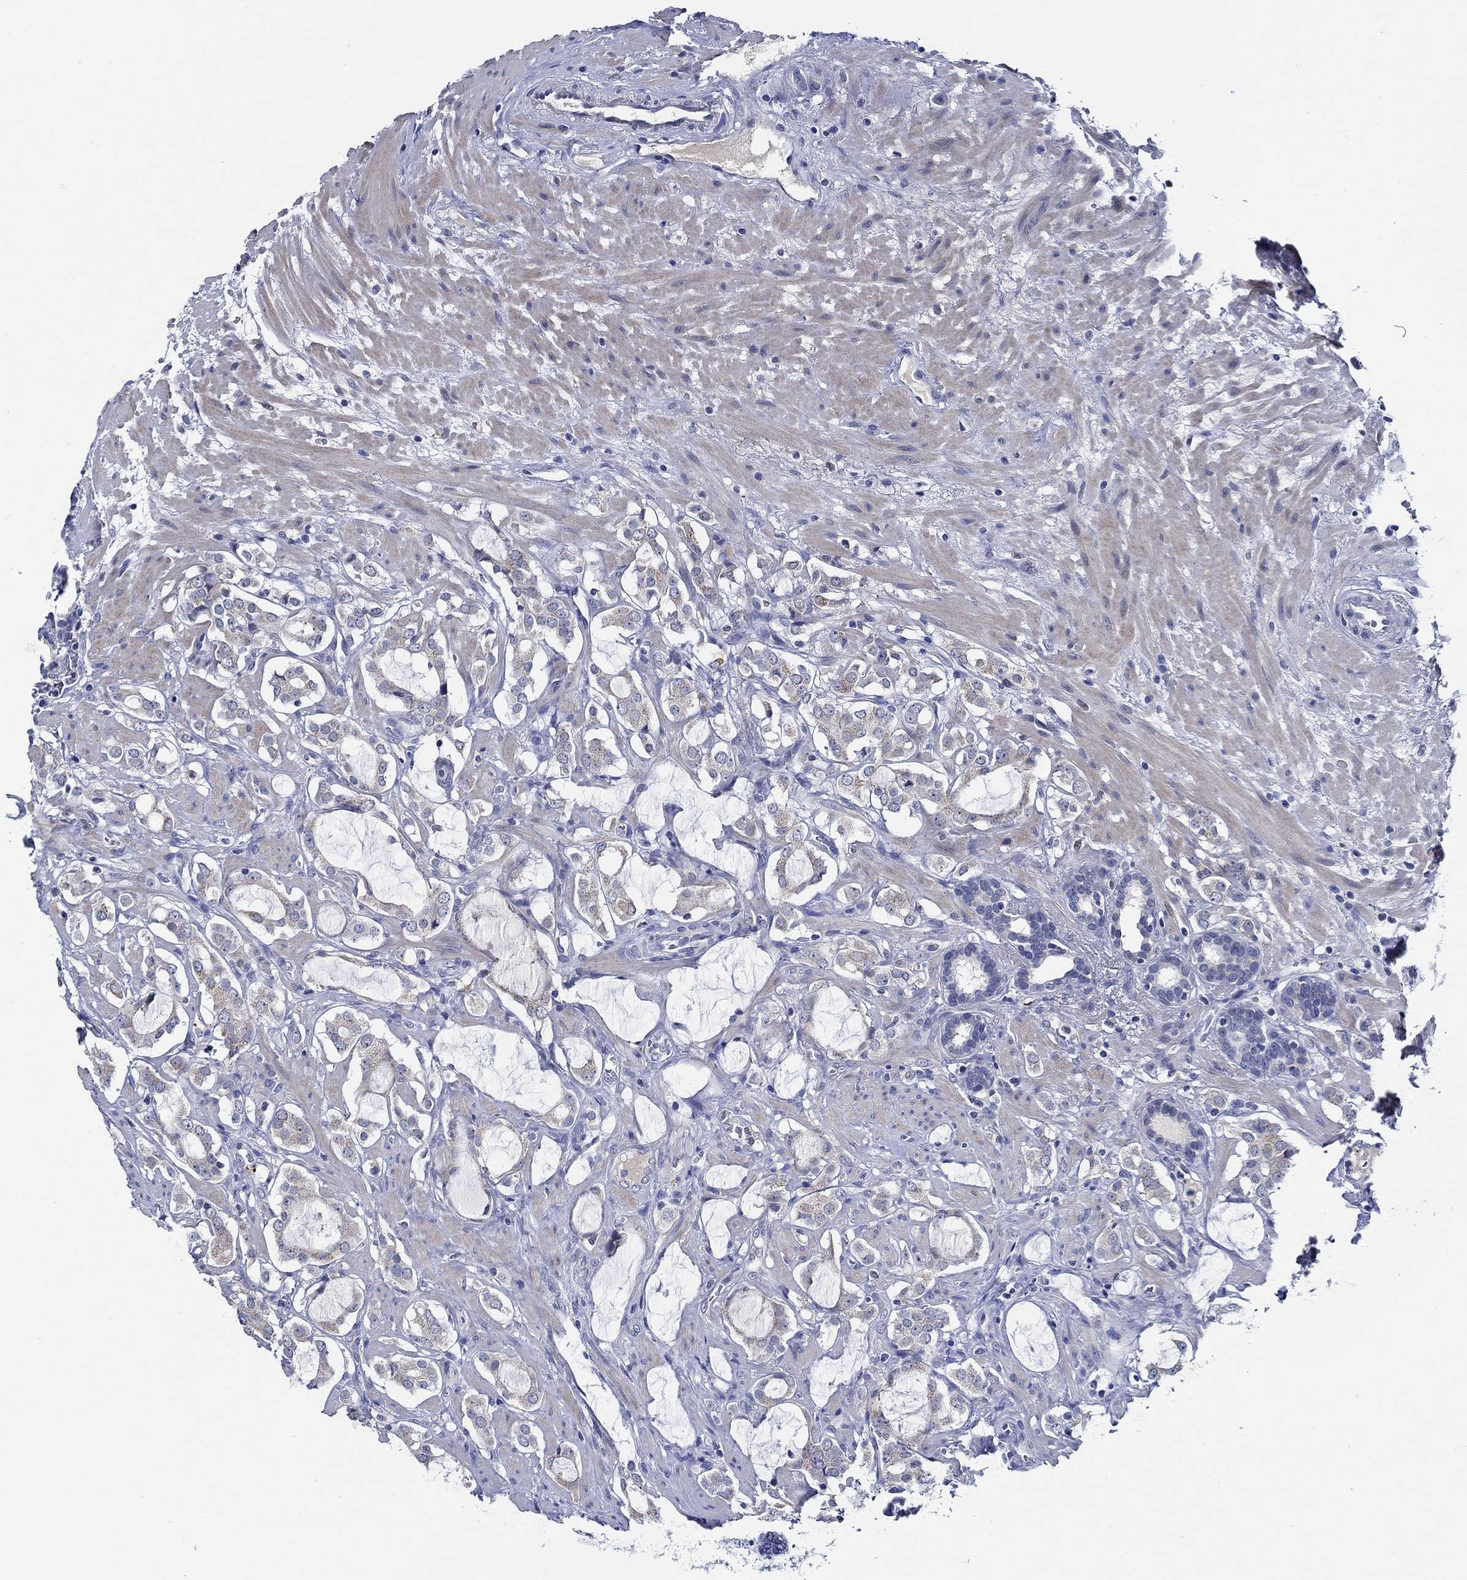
{"staining": {"intensity": "weak", "quantity": "<25%", "location": "cytoplasmic/membranous"}, "tissue": "prostate cancer", "cell_type": "Tumor cells", "image_type": "cancer", "snomed": [{"axis": "morphology", "description": "Adenocarcinoma, NOS"}, {"axis": "topography", "description": "Prostate"}], "caption": "Prostate cancer (adenocarcinoma) was stained to show a protein in brown. There is no significant staining in tumor cells. (DAB immunohistochemistry (IHC), high magnification).", "gene": "ALOX12", "patient": {"sex": "male", "age": 66}}